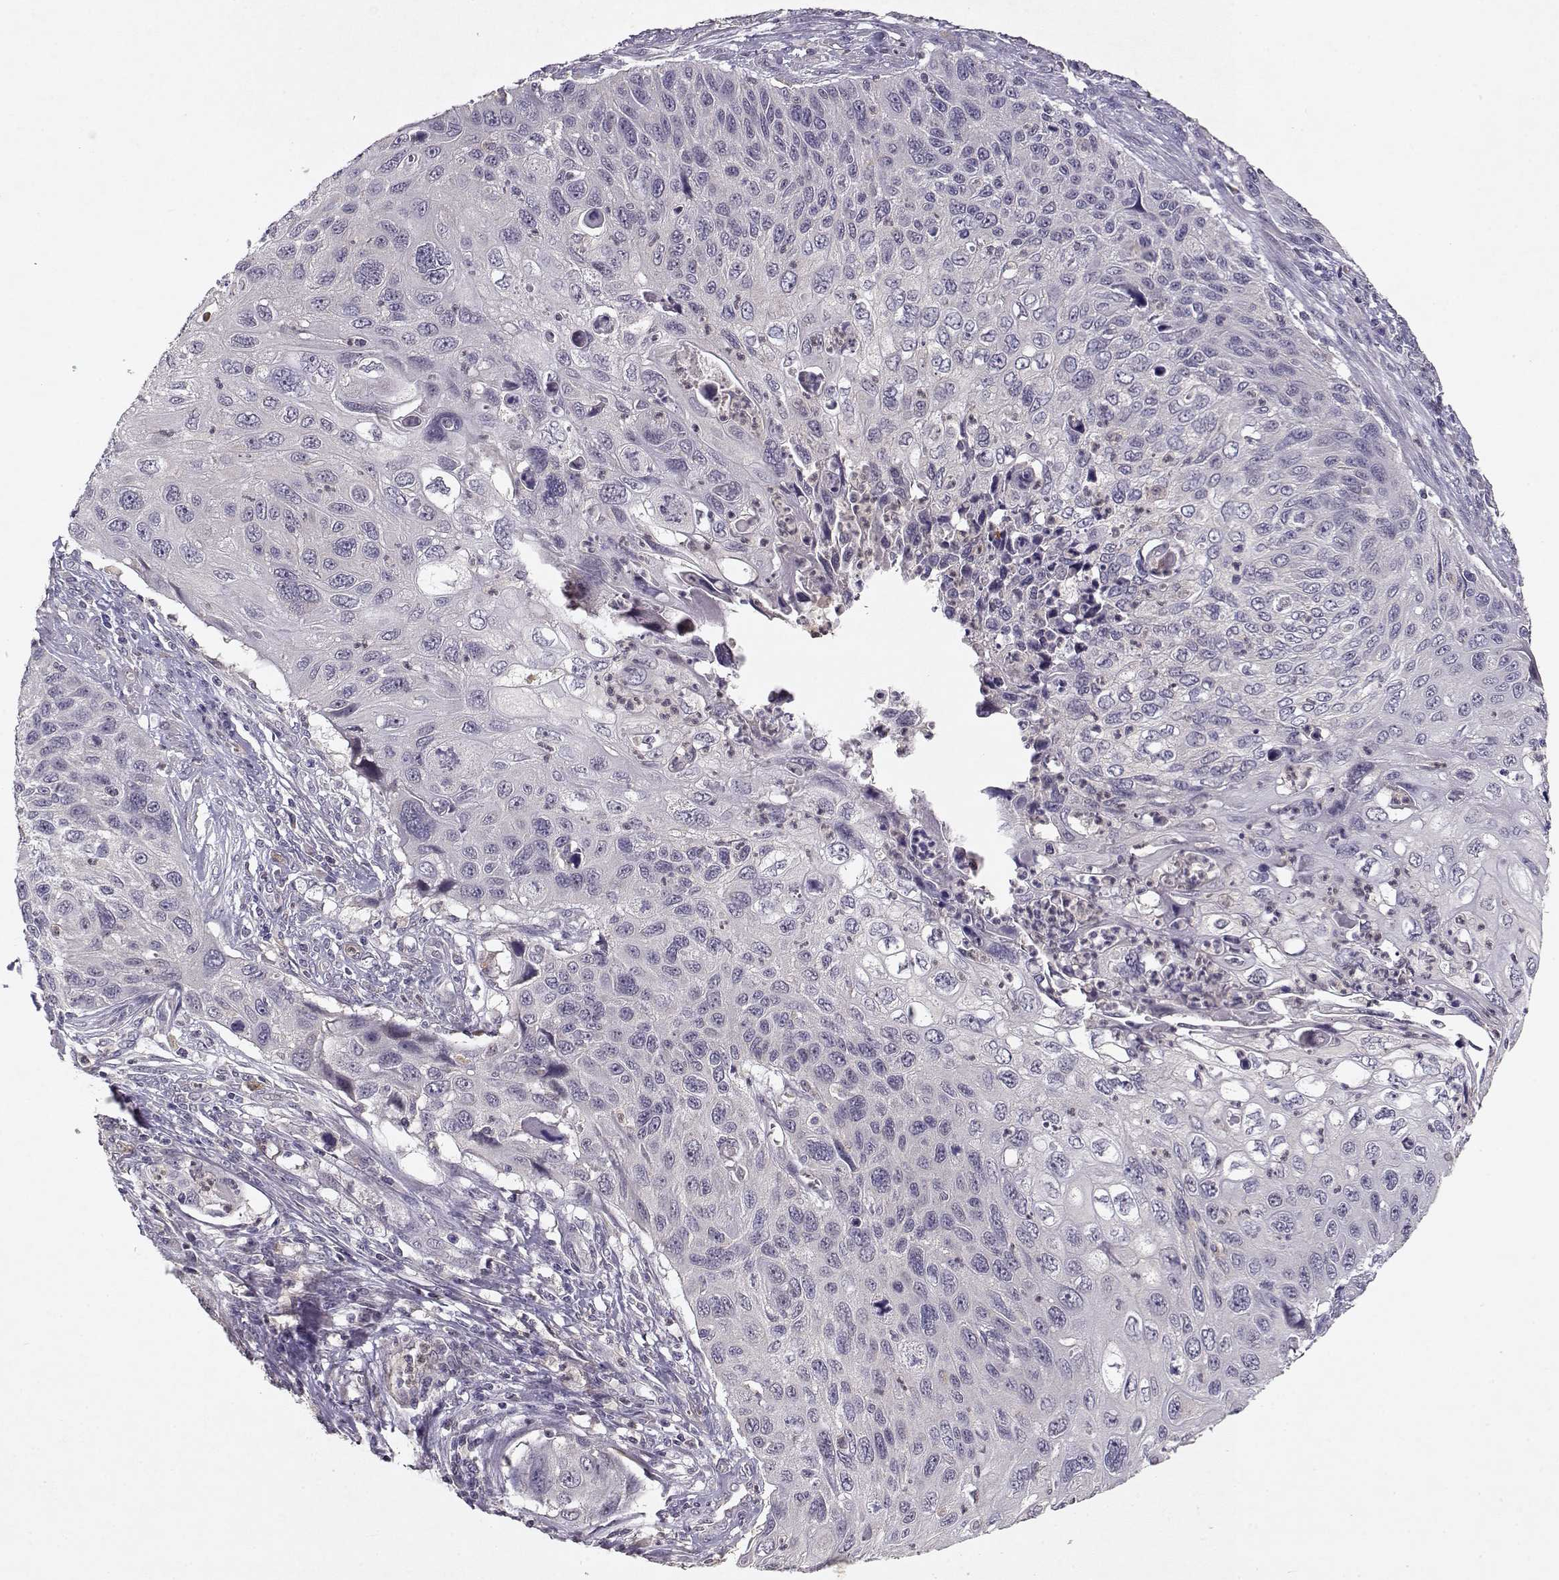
{"staining": {"intensity": "negative", "quantity": "none", "location": "none"}, "tissue": "cervical cancer", "cell_type": "Tumor cells", "image_type": "cancer", "snomed": [{"axis": "morphology", "description": "Squamous cell carcinoma, NOS"}, {"axis": "topography", "description": "Cervix"}], "caption": "Tumor cells show no significant positivity in cervical cancer (squamous cell carcinoma).", "gene": "BMX", "patient": {"sex": "female", "age": 70}}